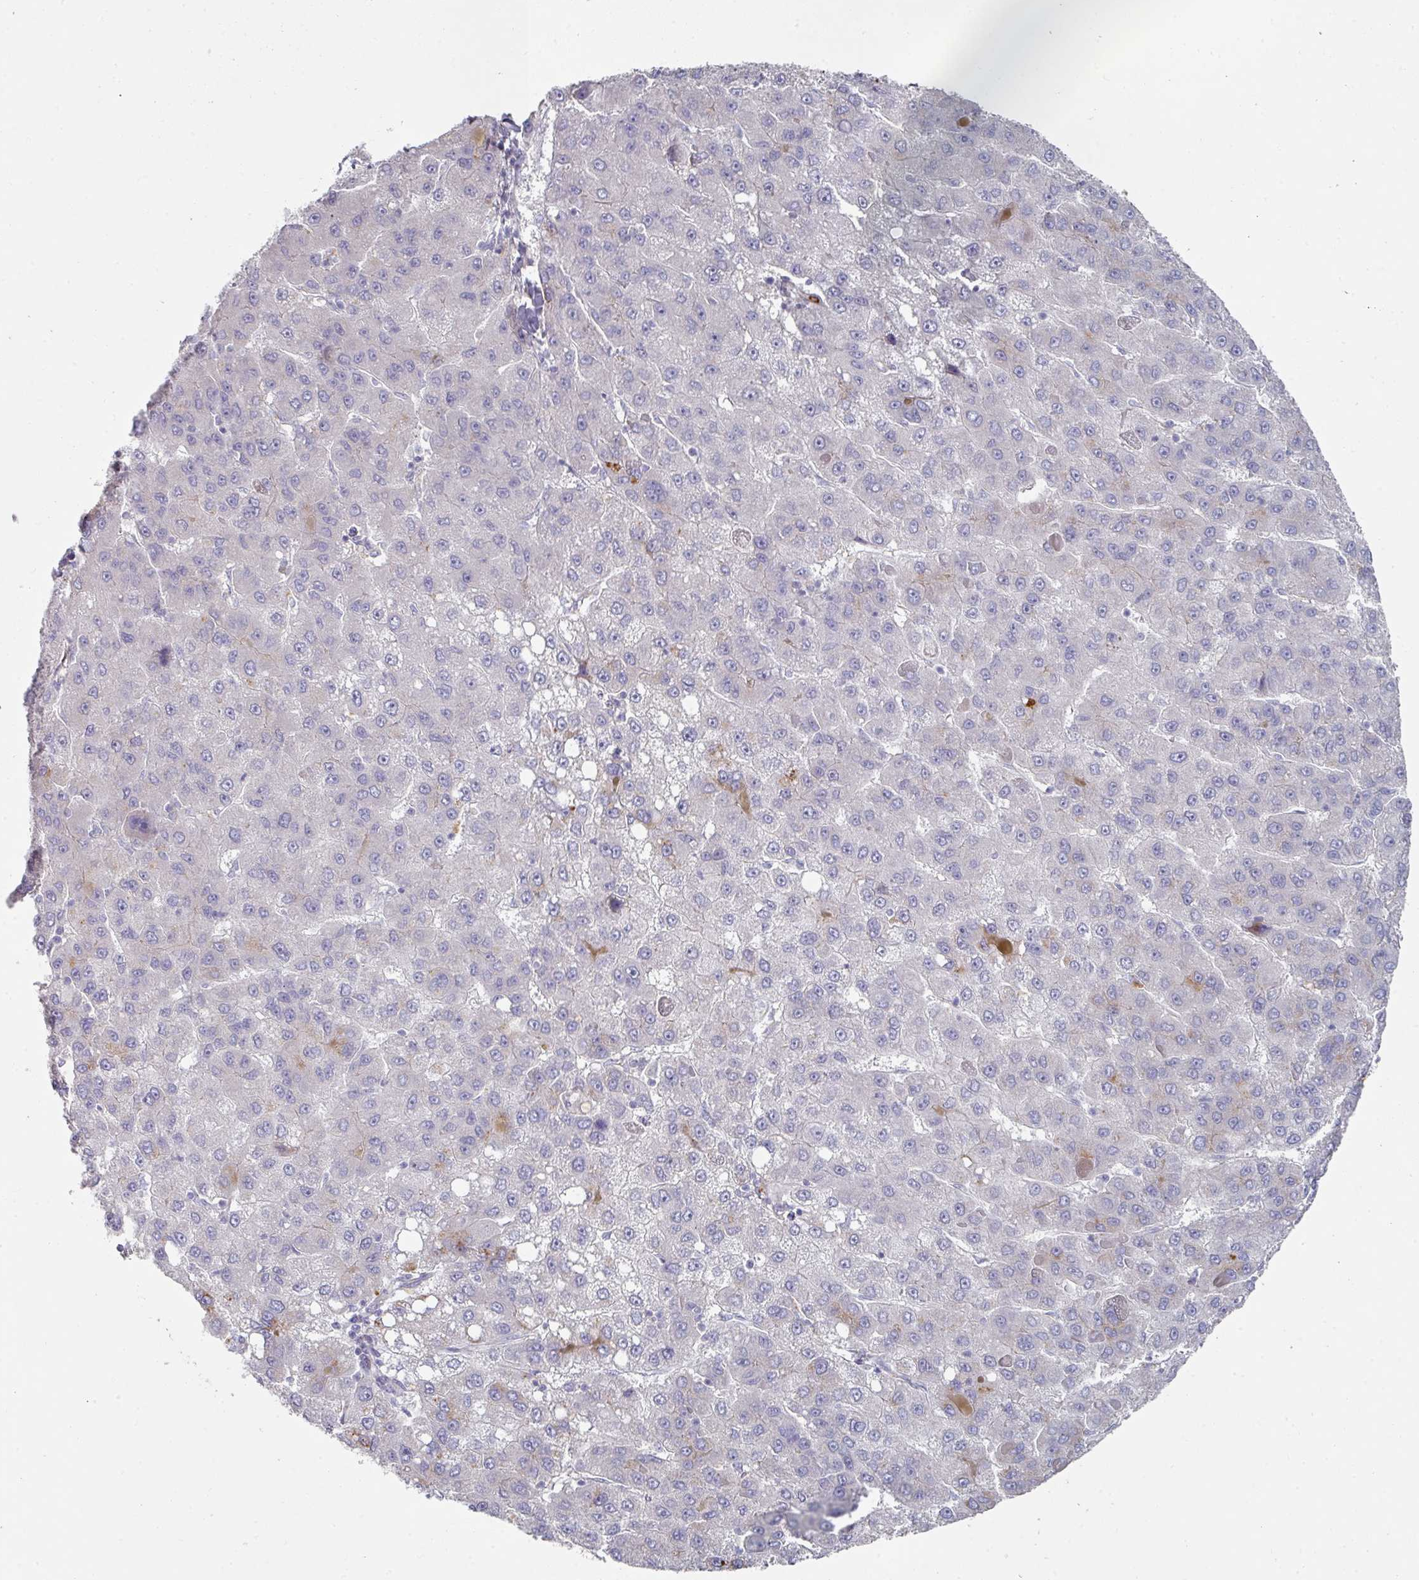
{"staining": {"intensity": "negative", "quantity": "none", "location": "none"}, "tissue": "liver cancer", "cell_type": "Tumor cells", "image_type": "cancer", "snomed": [{"axis": "morphology", "description": "Carcinoma, Hepatocellular, NOS"}, {"axis": "topography", "description": "Liver"}], "caption": "Photomicrograph shows no significant protein staining in tumor cells of liver cancer.", "gene": "NT5C1A", "patient": {"sex": "female", "age": 82}}